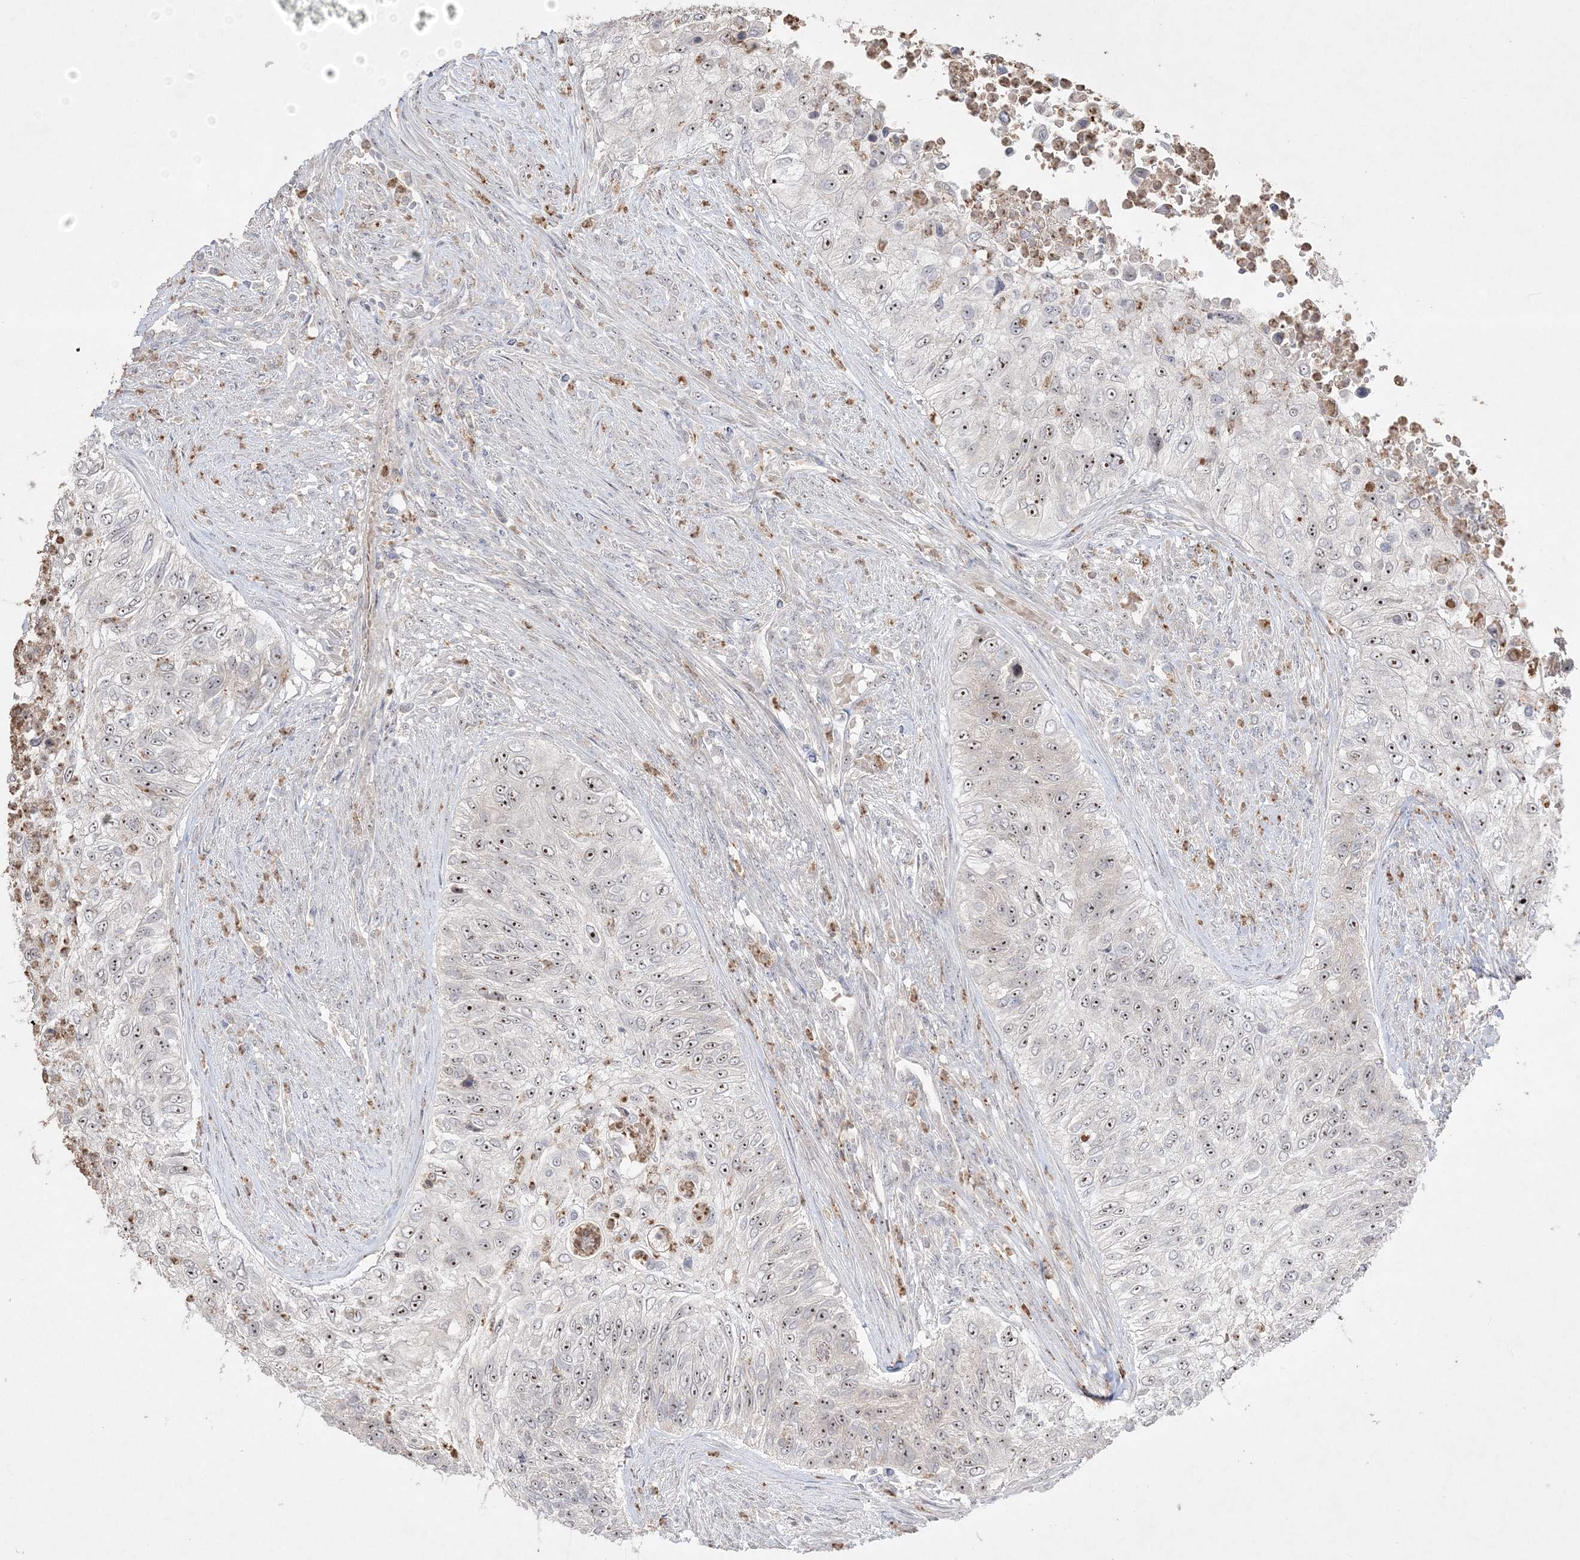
{"staining": {"intensity": "strong", "quantity": ">75%", "location": "nuclear"}, "tissue": "urothelial cancer", "cell_type": "Tumor cells", "image_type": "cancer", "snomed": [{"axis": "morphology", "description": "Urothelial carcinoma, High grade"}, {"axis": "topography", "description": "Urinary bladder"}], "caption": "About >75% of tumor cells in high-grade urothelial carcinoma show strong nuclear protein expression as visualized by brown immunohistochemical staining.", "gene": "NOP16", "patient": {"sex": "female", "age": 60}}